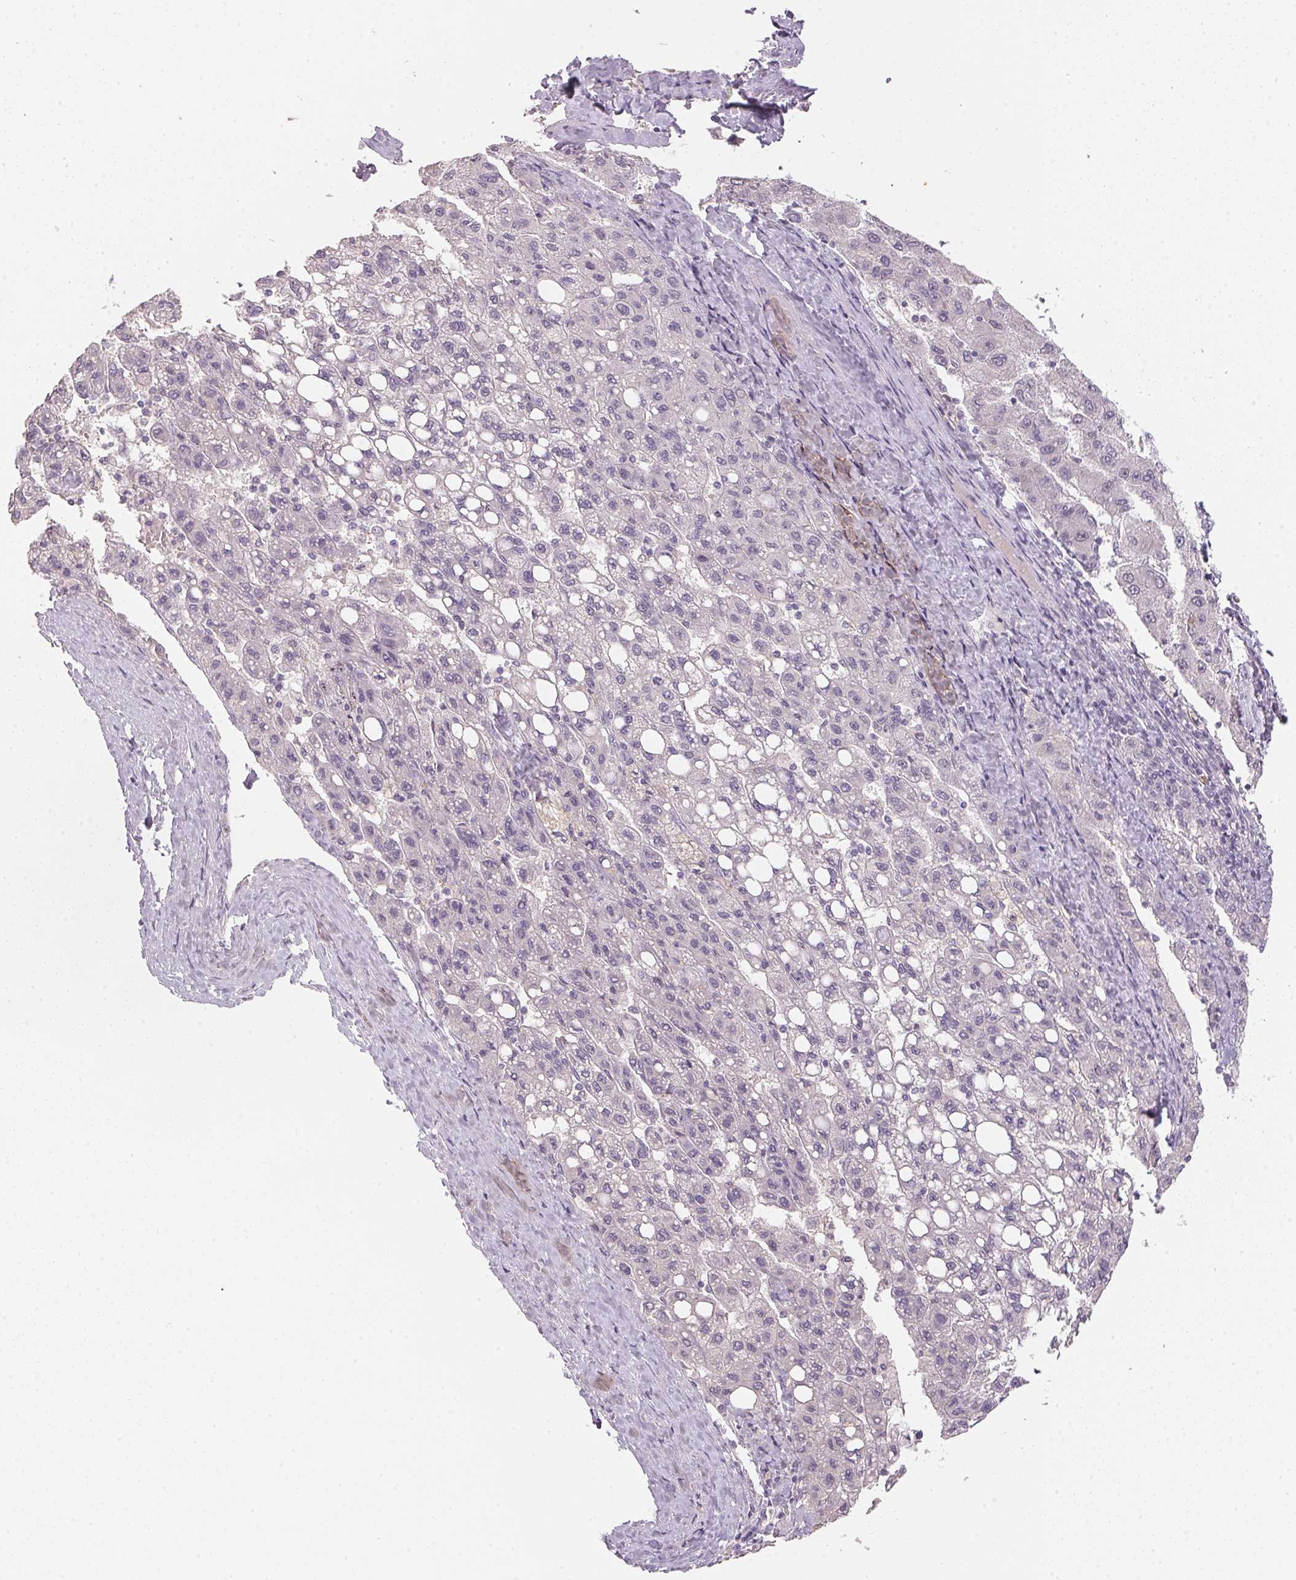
{"staining": {"intensity": "negative", "quantity": "none", "location": "none"}, "tissue": "liver cancer", "cell_type": "Tumor cells", "image_type": "cancer", "snomed": [{"axis": "morphology", "description": "Carcinoma, Hepatocellular, NOS"}, {"axis": "topography", "description": "Liver"}], "caption": "A high-resolution image shows IHC staining of liver hepatocellular carcinoma, which shows no significant expression in tumor cells.", "gene": "POLR3G", "patient": {"sex": "female", "age": 82}}